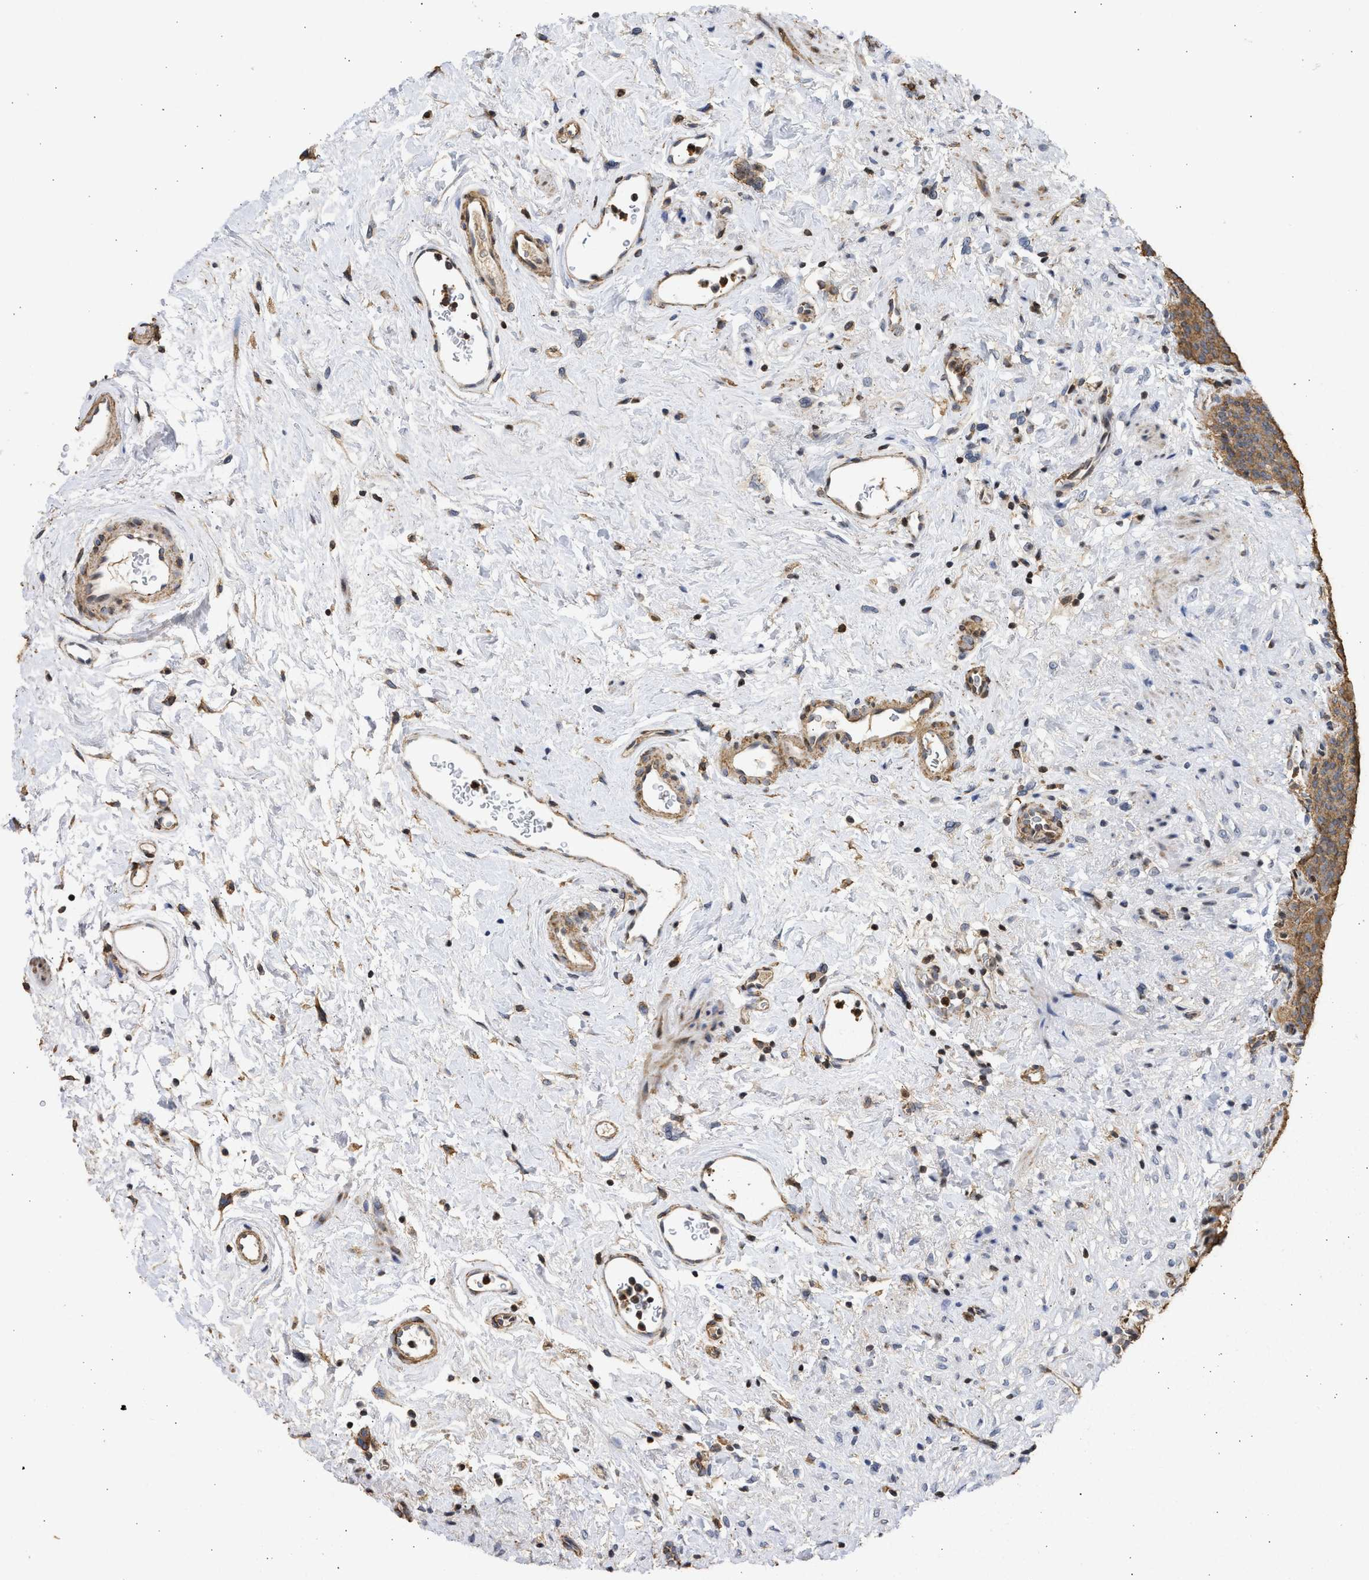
{"staining": {"intensity": "moderate", "quantity": ">75%", "location": "cytoplasmic/membranous,nuclear"}, "tissue": "urinary bladder", "cell_type": "Urothelial cells", "image_type": "normal", "snomed": [{"axis": "morphology", "description": "Normal tissue, NOS"}, {"axis": "topography", "description": "Urinary bladder"}], "caption": "Protein staining of benign urinary bladder exhibits moderate cytoplasmic/membranous,nuclear positivity in about >75% of urothelial cells. Nuclei are stained in blue.", "gene": "ENSG00000142539", "patient": {"sex": "female", "age": 79}}